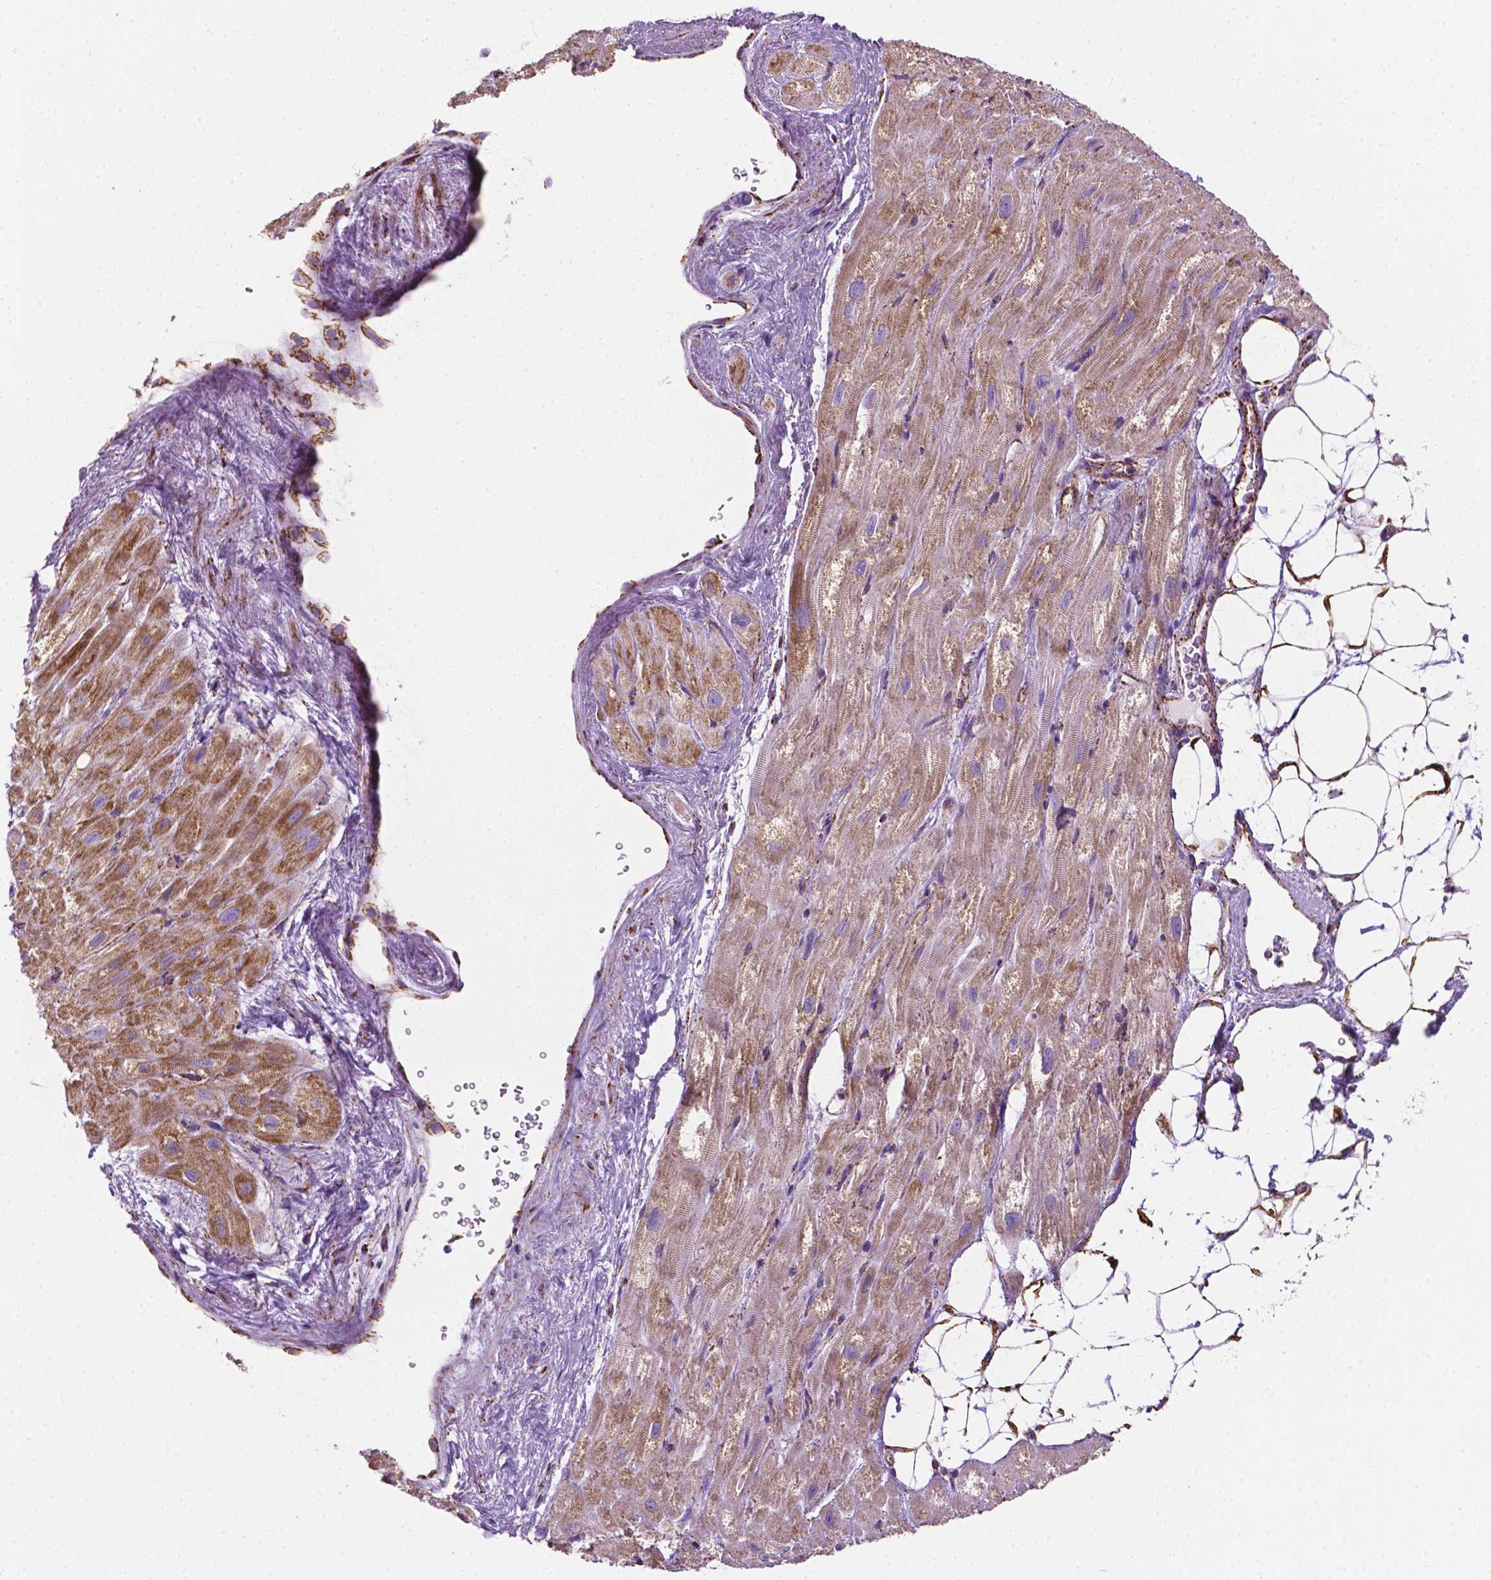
{"staining": {"intensity": "moderate", "quantity": "25%-75%", "location": "cytoplasmic/membranous"}, "tissue": "heart muscle", "cell_type": "Cardiomyocytes", "image_type": "normal", "snomed": [{"axis": "morphology", "description": "Normal tissue, NOS"}, {"axis": "topography", "description": "Heart"}], "caption": "Immunohistochemical staining of unremarkable heart muscle demonstrates 25%-75% levels of moderate cytoplasmic/membranous protein staining in about 25%-75% of cardiomyocytes.", "gene": "RMDN3", "patient": {"sex": "female", "age": 69}}